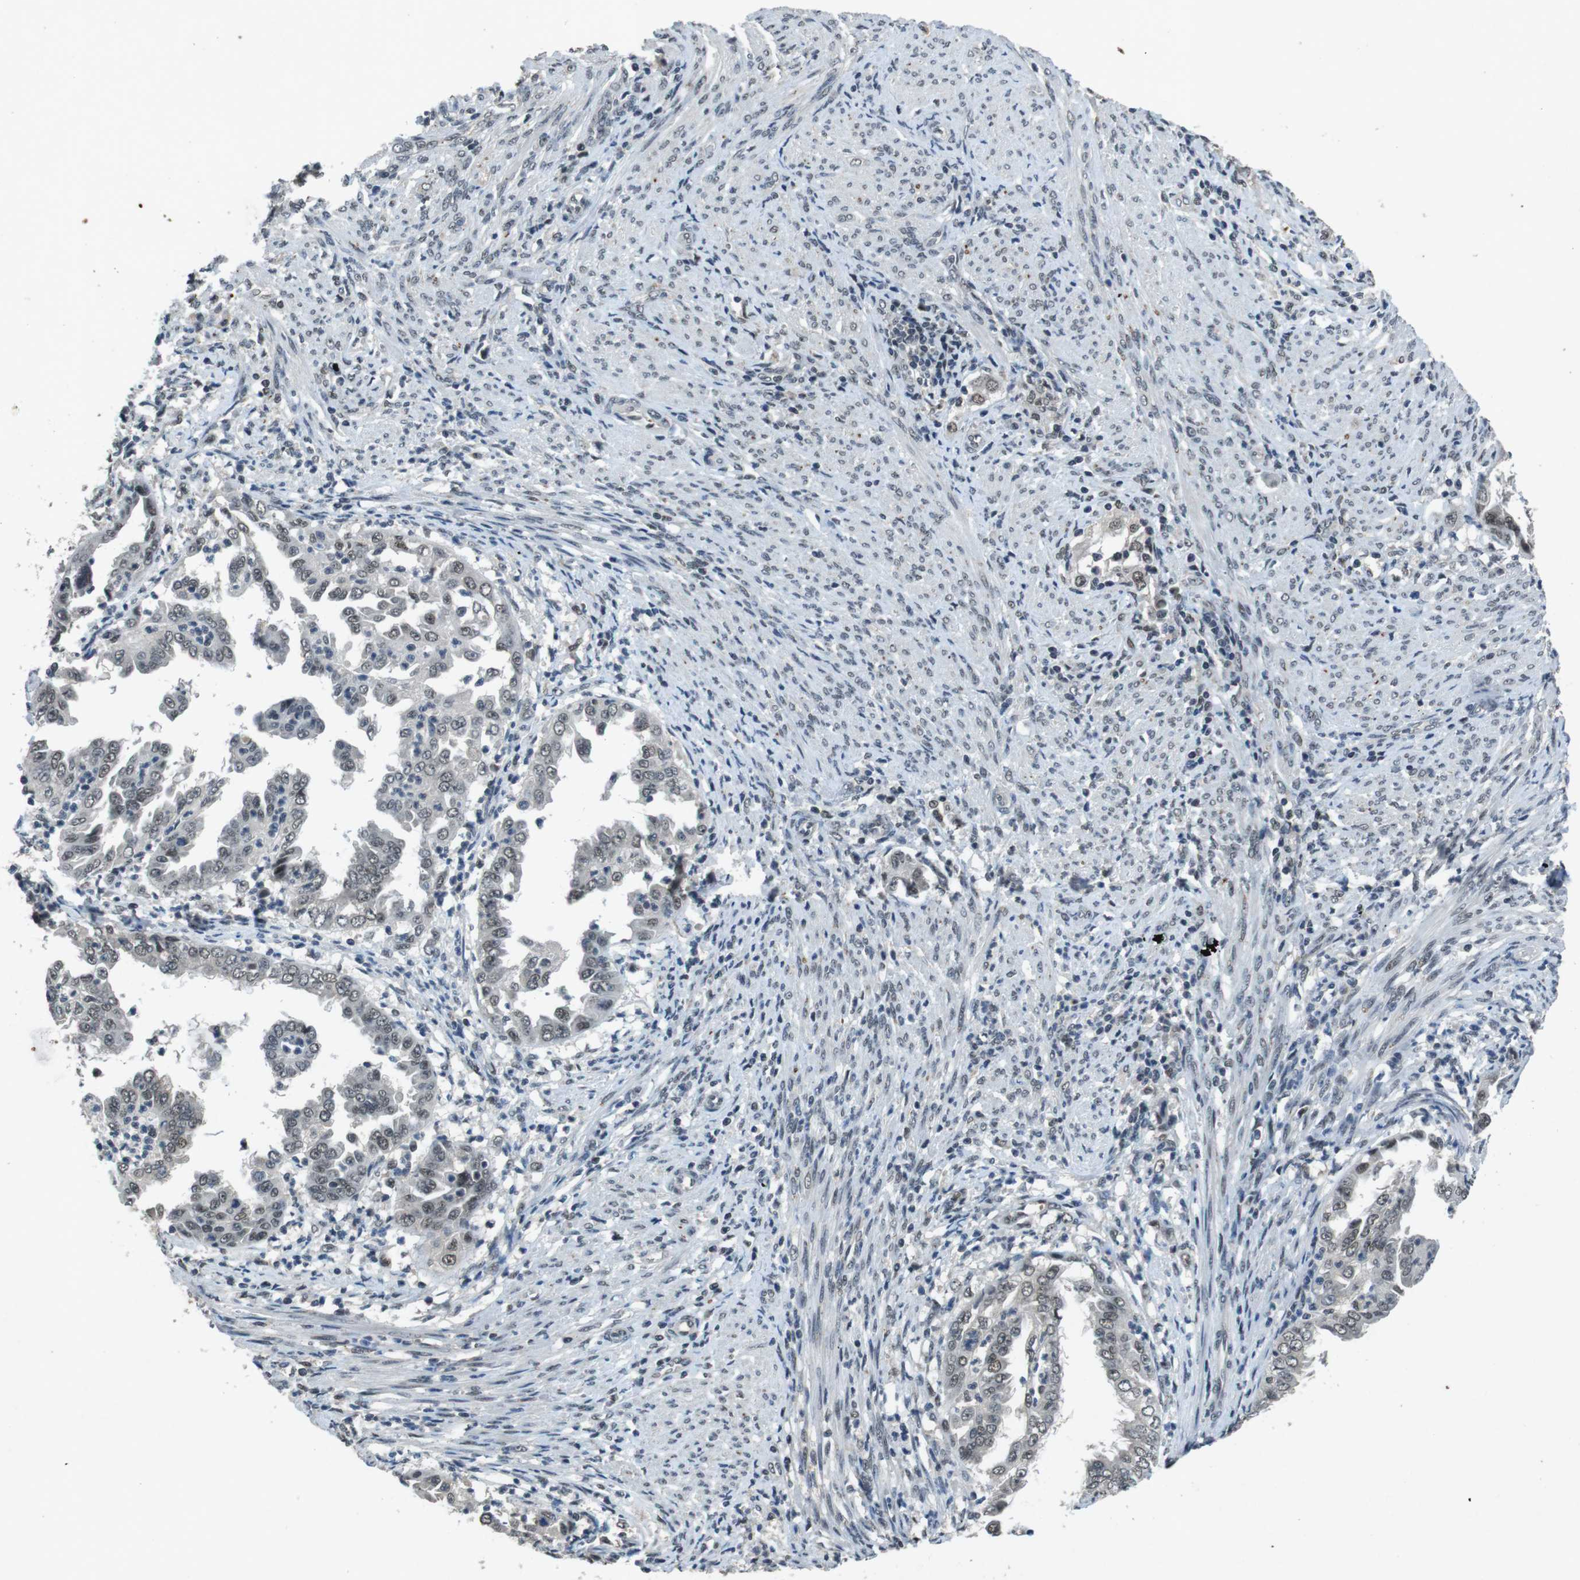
{"staining": {"intensity": "moderate", "quantity": "25%-75%", "location": "nuclear"}, "tissue": "endometrial cancer", "cell_type": "Tumor cells", "image_type": "cancer", "snomed": [{"axis": "morphology", "description": "Adenocarcinoma, NOS"}, {"axis": "topography", "description": "Endometrium"}], "caption": "Protein expression analysis of human endometrial cancer reveals moderate nuclear expression in approximately 25%-75% of tumor cells.", "gene": "USP7", "patient": {"sex": "female", "age": 85}}